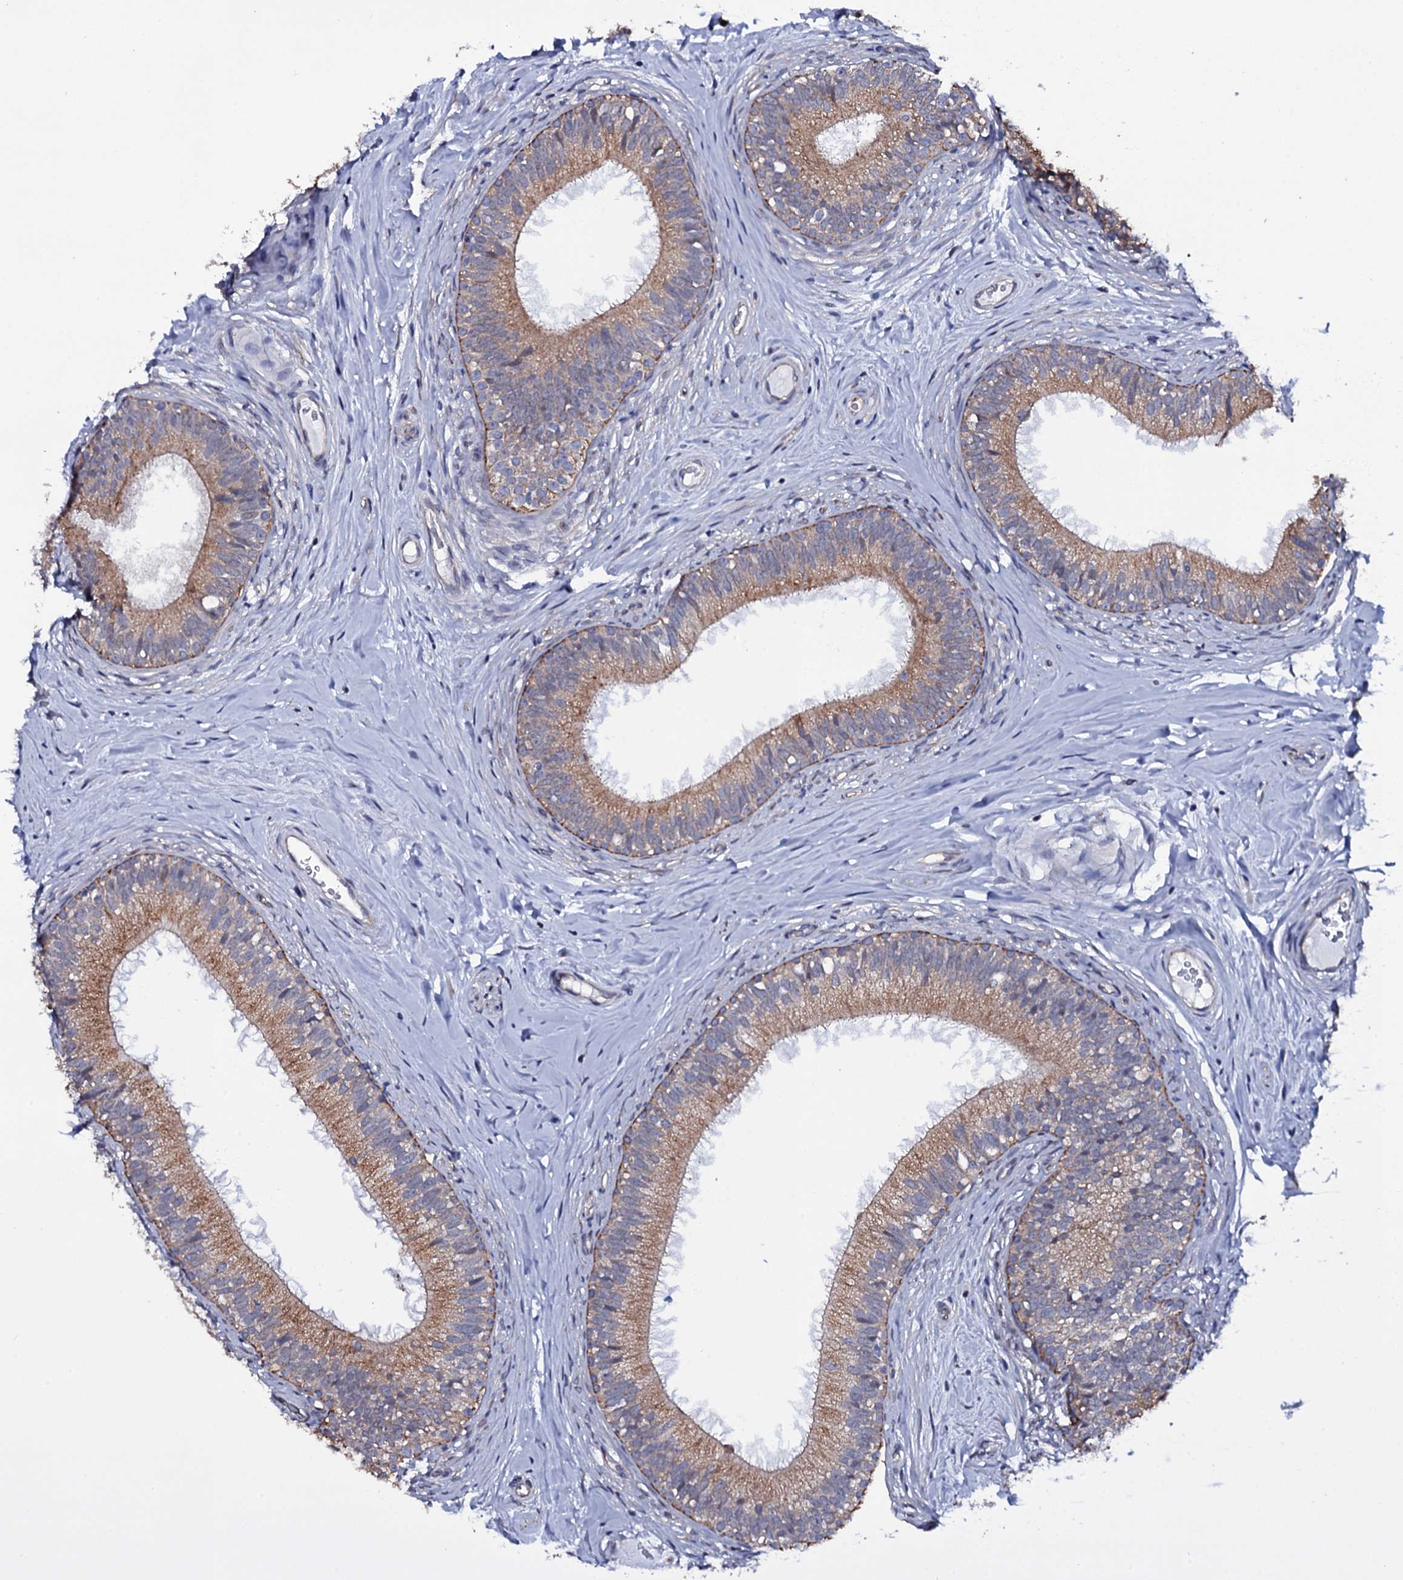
{"staining": {"intensity": "moderate", "quantity": "25%-75%", "location": "cytoplasmic/membranous"}, "tissue": "epididymis", "cell_type": "Glandular cells", "image_type": "normal", "snomed": [{"axis": "morphology", "description": "Normal tissue, NOS"}, {"axis": "topography", "description": "Epididymis"}], "caption": "The image reveals a brown stain indicating the presence of a protein in the cytoplasmic/membranous of glandular cells in epididymis.", "gene": "GAREM1", "patient": {"sex": "male", "age": 33}}